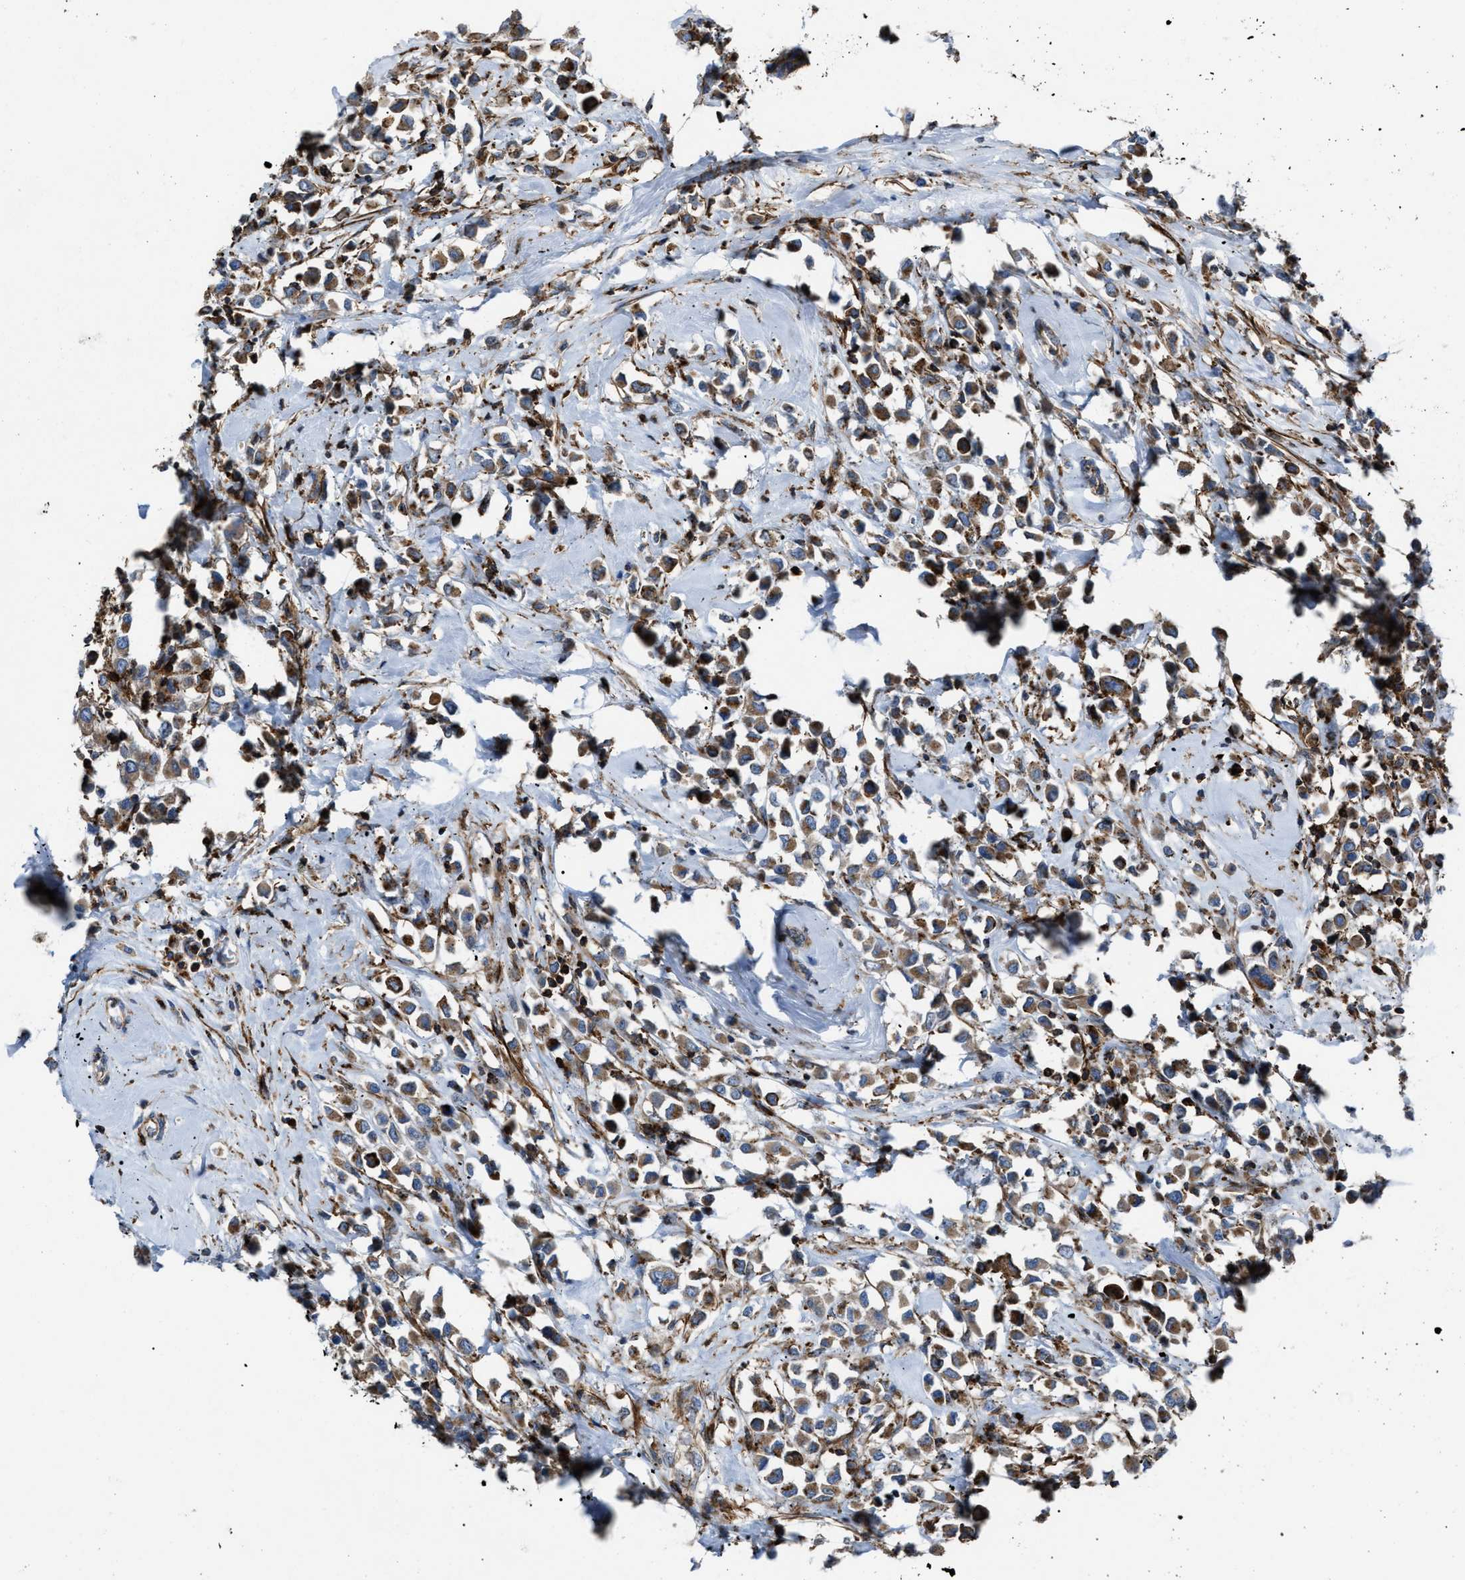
{"staining": {"intensity": "moderate", "quantity": ">75%", "location": "cytoplasmic/membranous"}, "tissue": "breast cancer", "cell_type": "Tumor cells", "image_type": "cancer", "snomed": [{"axis": "morphology", "description": "Duct carcinoma"}, {"axis": "topography", "description": "Breast"}], "caption": "The photomicrograph reveals staining of infiltrating ductal carcinoma (breast), revealing moderate cytoplasmic/membranous protein positivity (brown color) within tumor cells.", "gene": "AGPAT2", "patient": {"sex": "female", "age": 61}}